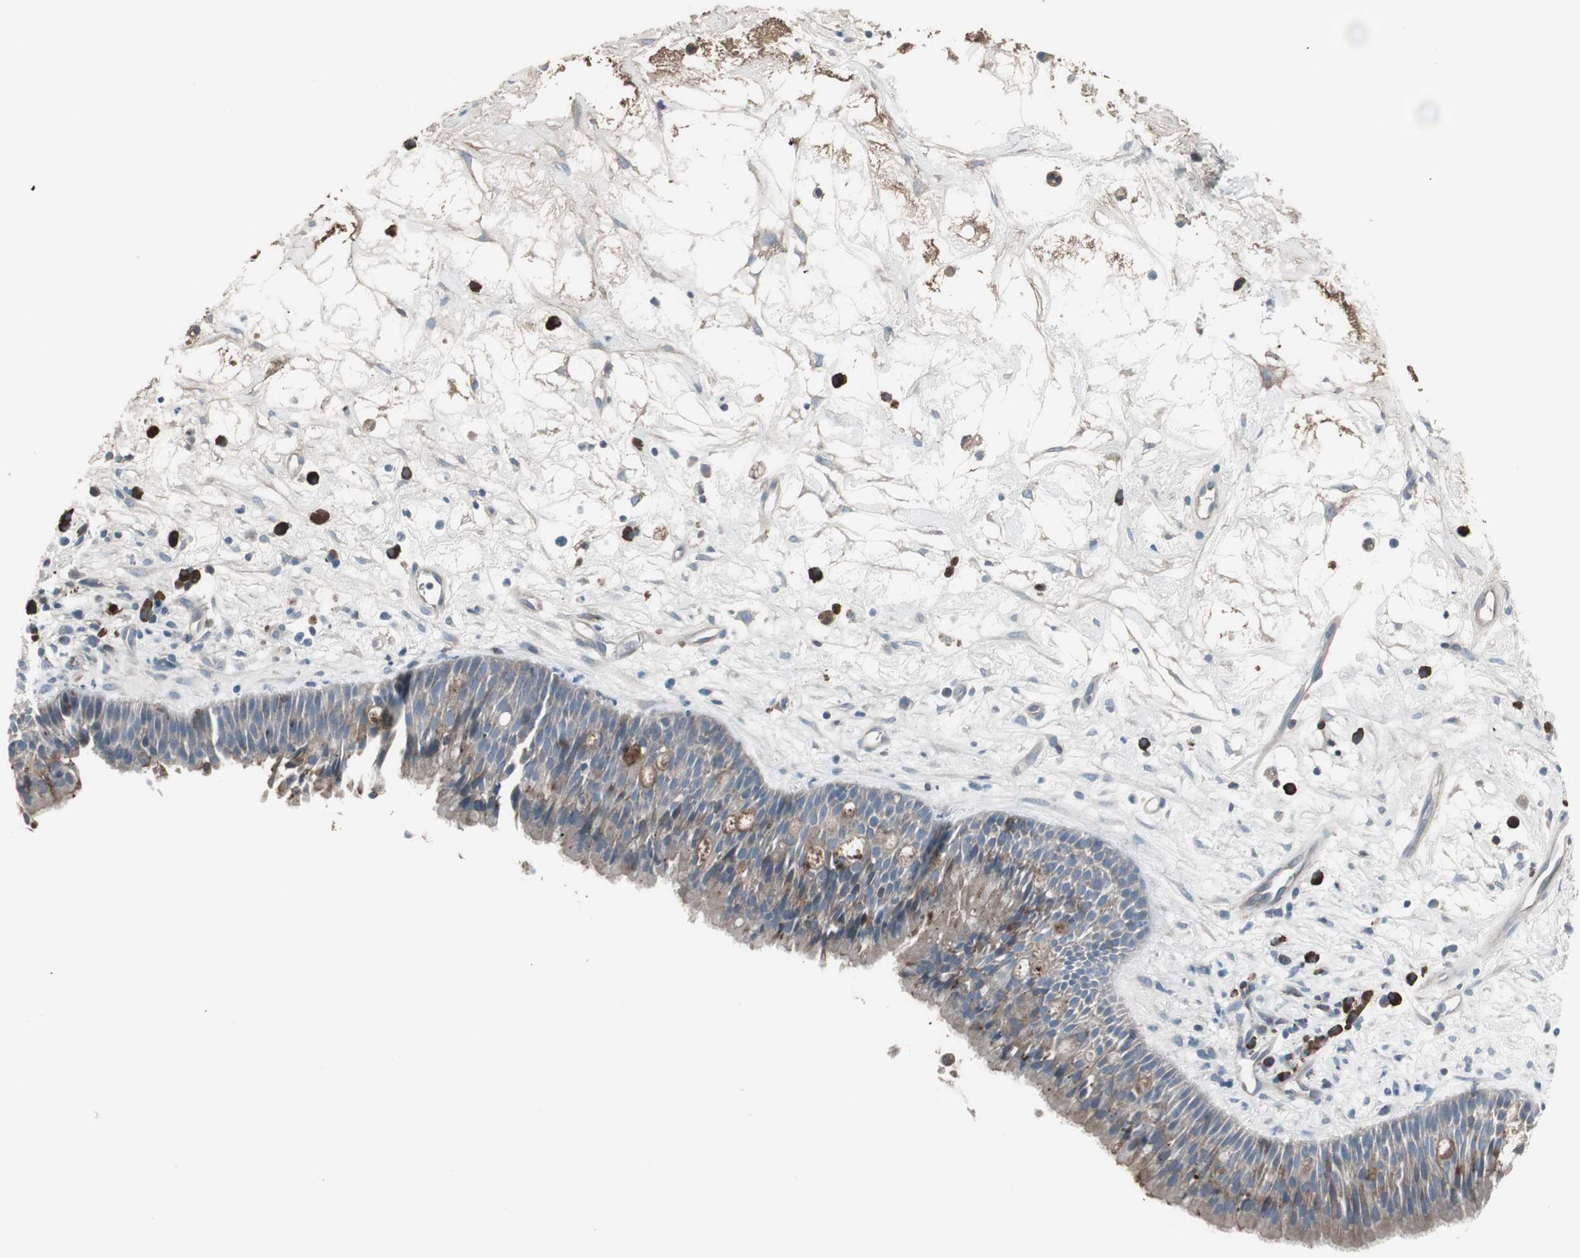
{"staining": {"intensity": "moderate", "quantity": ">75%", "location": "cytoplasmic/membranous"}, "tissue": "nasopharynx", "cell_type": "Respiratory epithelial cells", "image_type": "normal", "snomed": [{"axis": "morphology", "description": "Normal tissue, NOS"}, {"axis": "topography", "description": "Nasopharynx"}], "caption": "Normal nasopharynx shows moderate cytoplasmic/membranous positivity in about >75% of respiratory epithelial cells.", "gene": "ZSCAN32", "patient": {"sex": "male", "age": 13}}